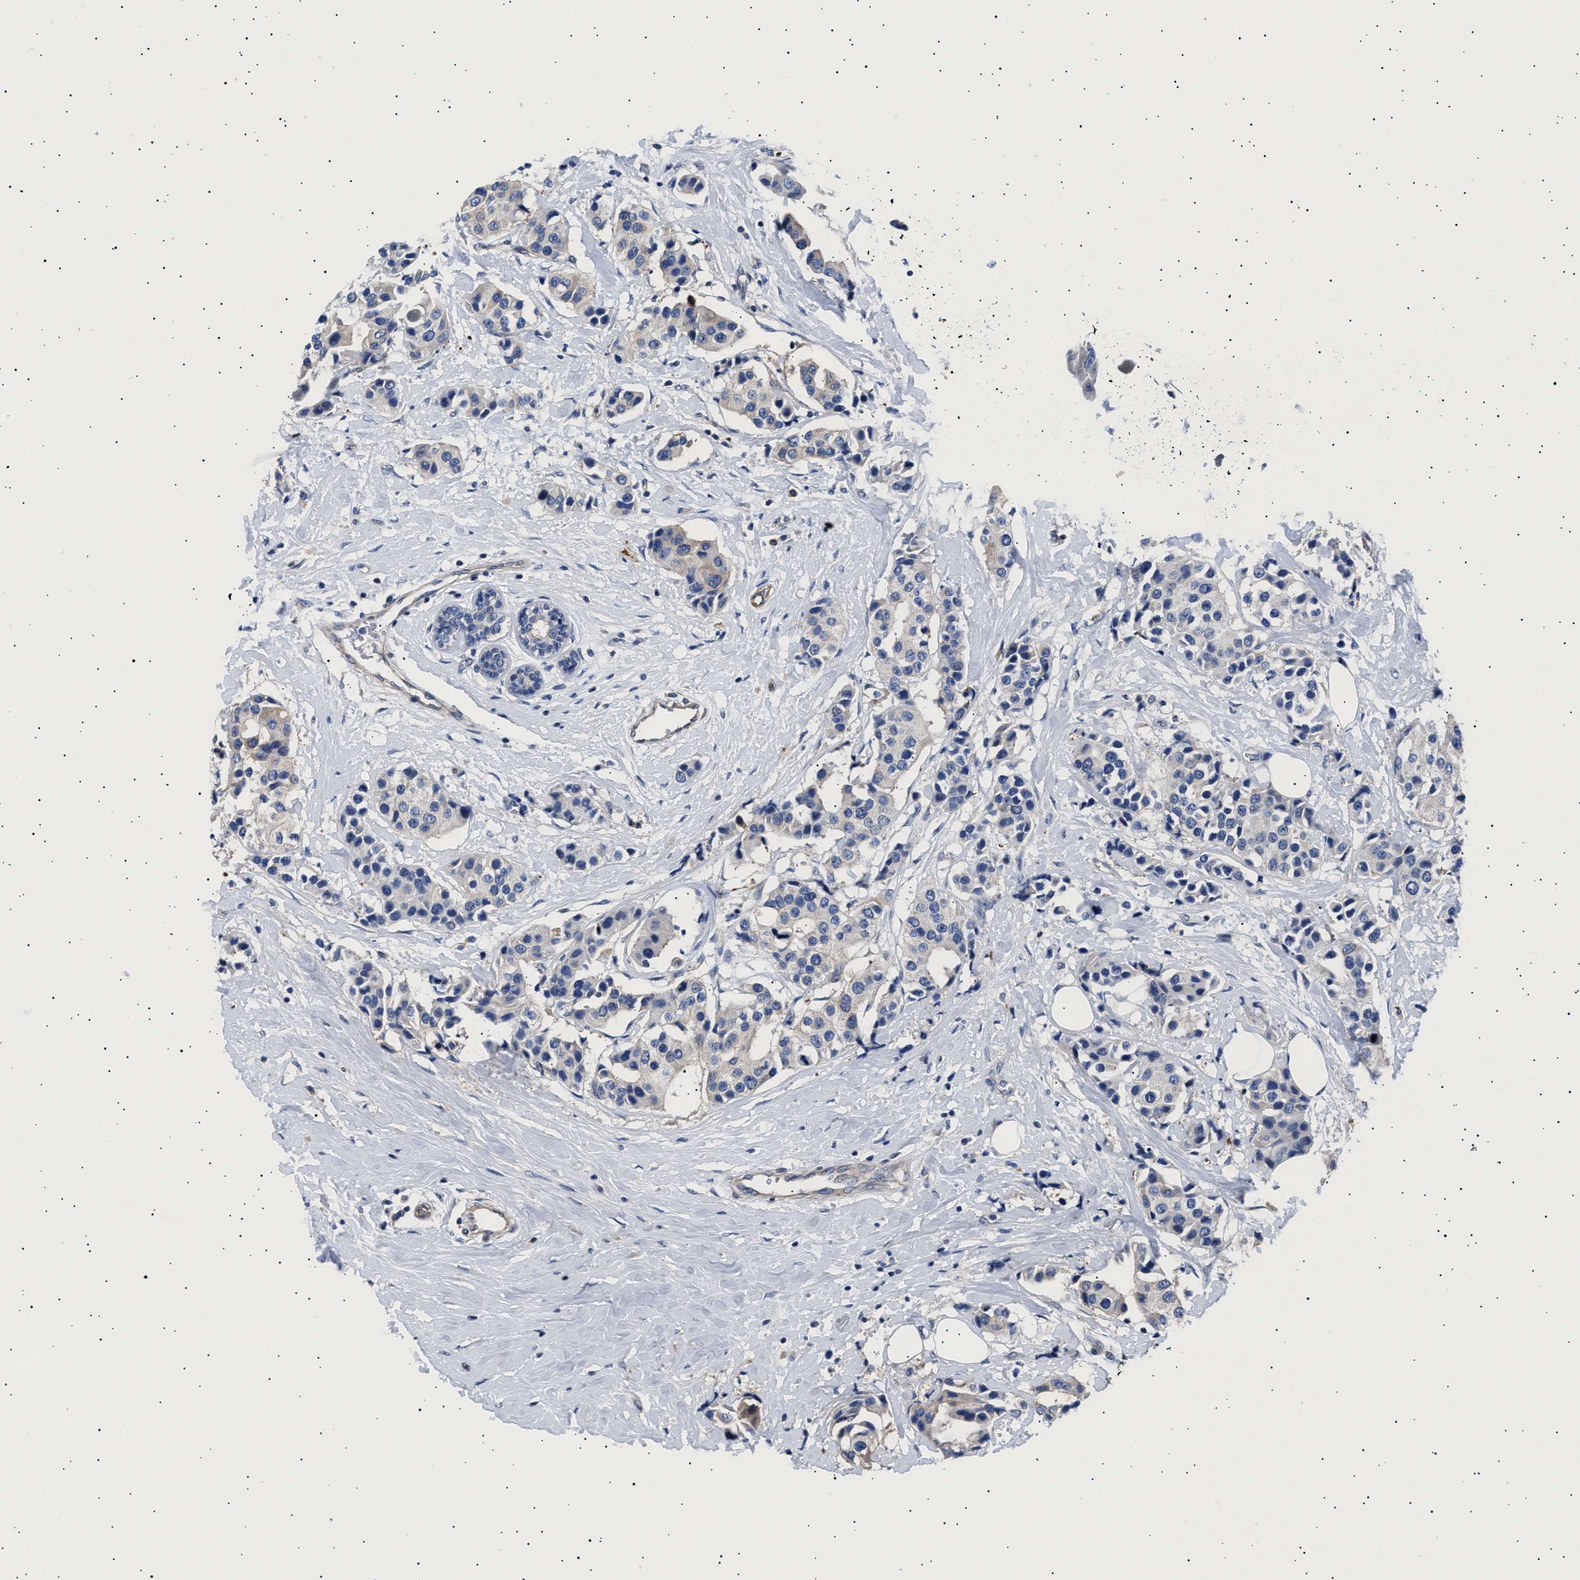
{"staining": {"intensity": "negative", "quantity": "none", "location": "none"}, "tissue": "breast cancer", "cell_type": "Tumor cells", "image_type": "cancer", "snomed": [{"axis": "morphology", "description": "Normal tissue, NOS"}, {"axis": "morphology", "description": "Duct carcinoma"}, {"axis": "topography", "description": "Breast"}], "caption": "Protein analysis of invasive ductal carcinoma (breast) exhibits no significant expression in tumor cells.", "gene": "HEMGN", "patient": {"sex": "female", "age": 39}}